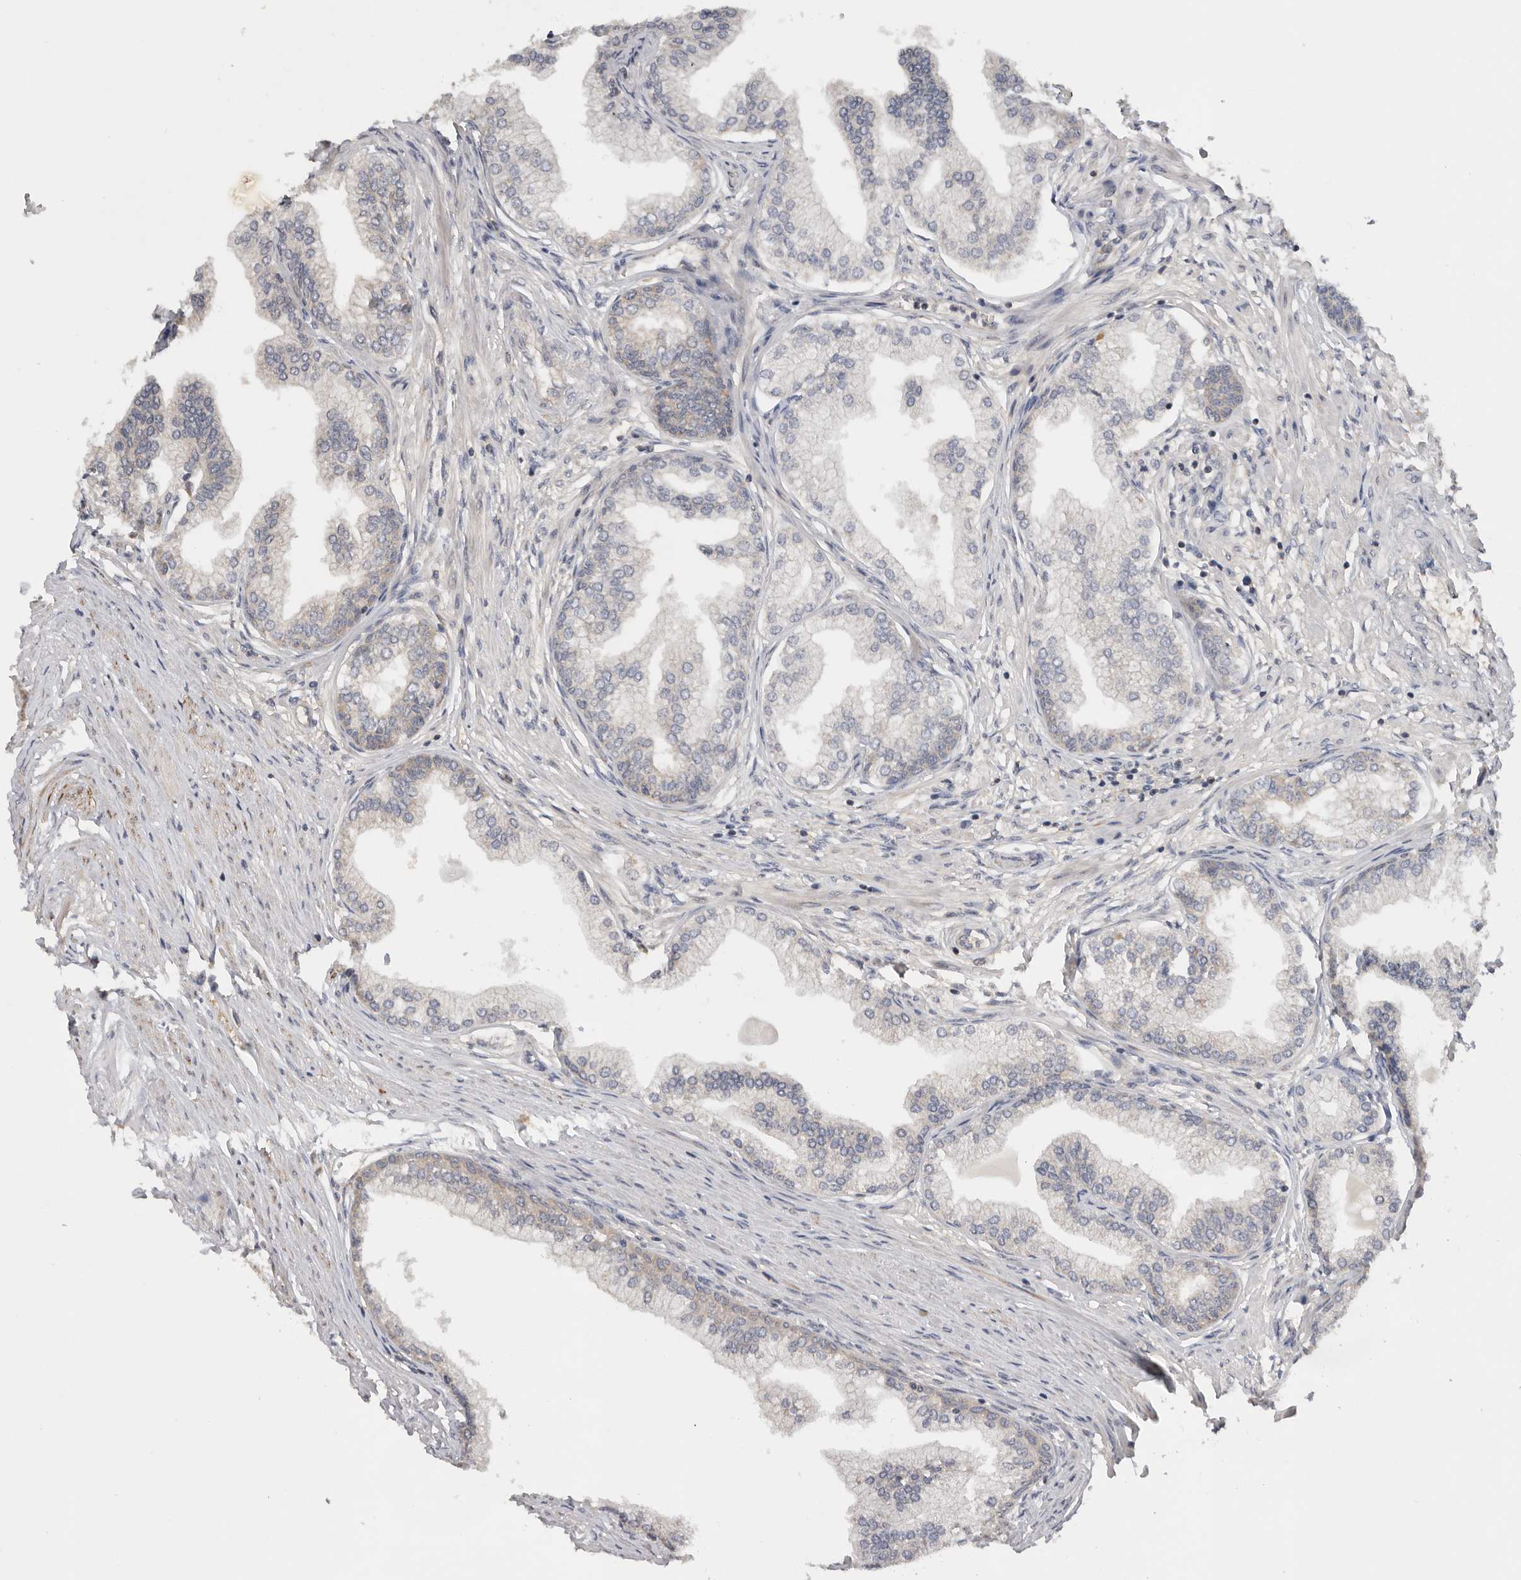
{"staining": {"intensity": "moderate", "quantity": "25%-75%", "location": "cytoplasmic/membranous"}, "tissue": "prostate", "cell_type": "Glandular cells", "image_type": "normal", "snomed": [{"axis": "morphology", "description": "Normal tissue, NOS"}, {"axis": "morphology", "description": "Urothelial carcinoma, Low grade"}, {"axis": "topography", "description": "Urinary bladder"}, {"axis": "topography", "description": "Prostate"}], "caption": "Protein analysis of normal prostate demonstrates moderate cytoplasmic/membranous staining in approximately 25%-75% of glandular cells.", "gene": "PPP1R42", "patient": {"sex": "male", "age": 60}}